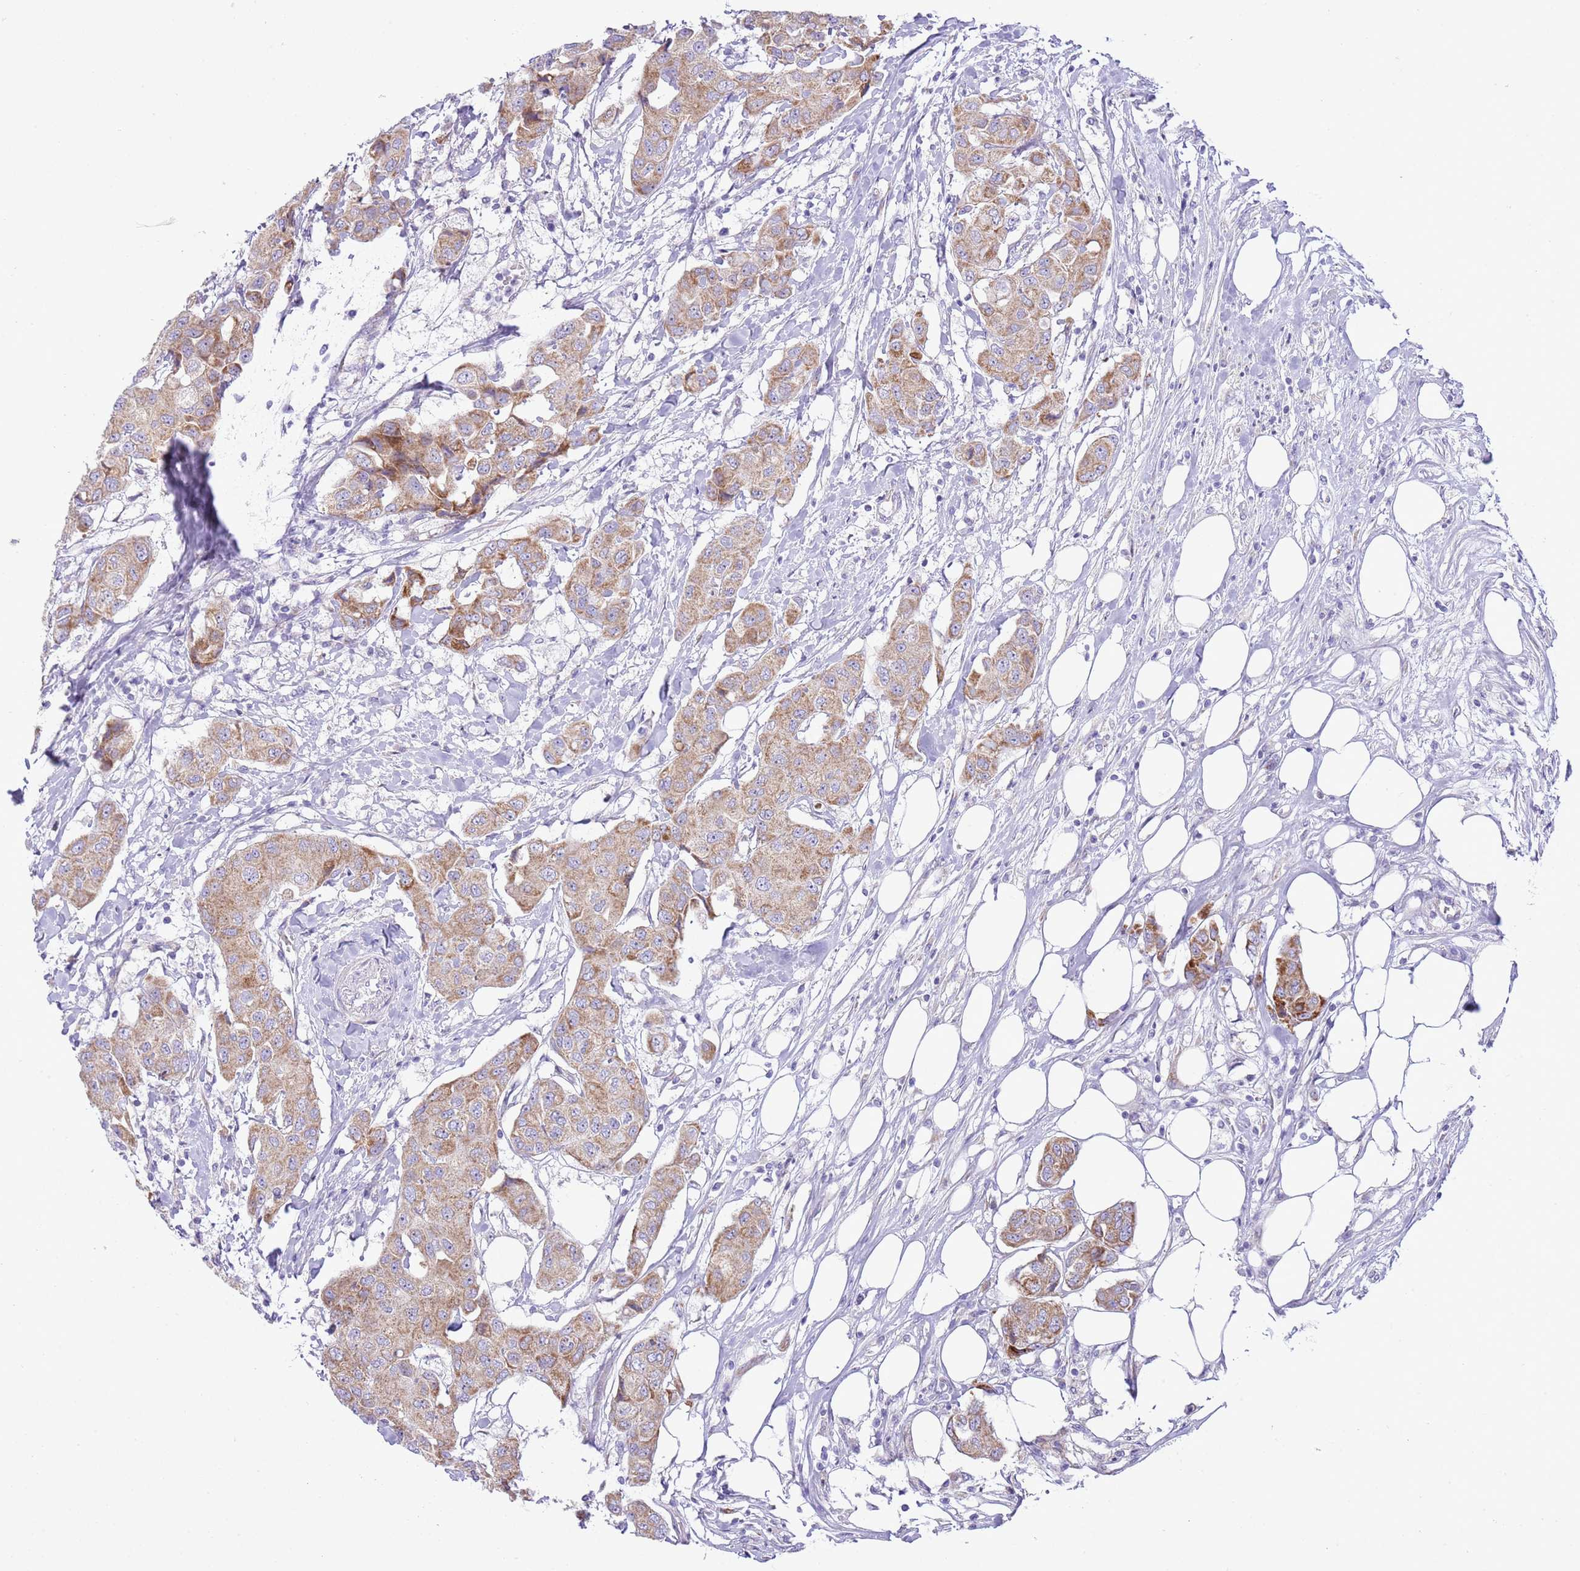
{"staining": {"intensity": "moderate", "quantity": ">75%", "location": "cytoplasmic/membranous"}, "tissue": "breast cancer", "cell_type": "Tumor cells", "image_type": "cancer", "snomed": [{"axis": "morphology", "description": "Duct carcinoma"}, {"axis": "topography", "description": "Breast"}, {"axis": "topography", "description": "Lymph node"}], "caption": "Immunohistochemical staining of breast cancer displays moderate cytoplasmic/membranous protein staining in about >75% of tumor cells.", "gene": "OAZ2", "patient": {"sex": "female", "age": 80}}